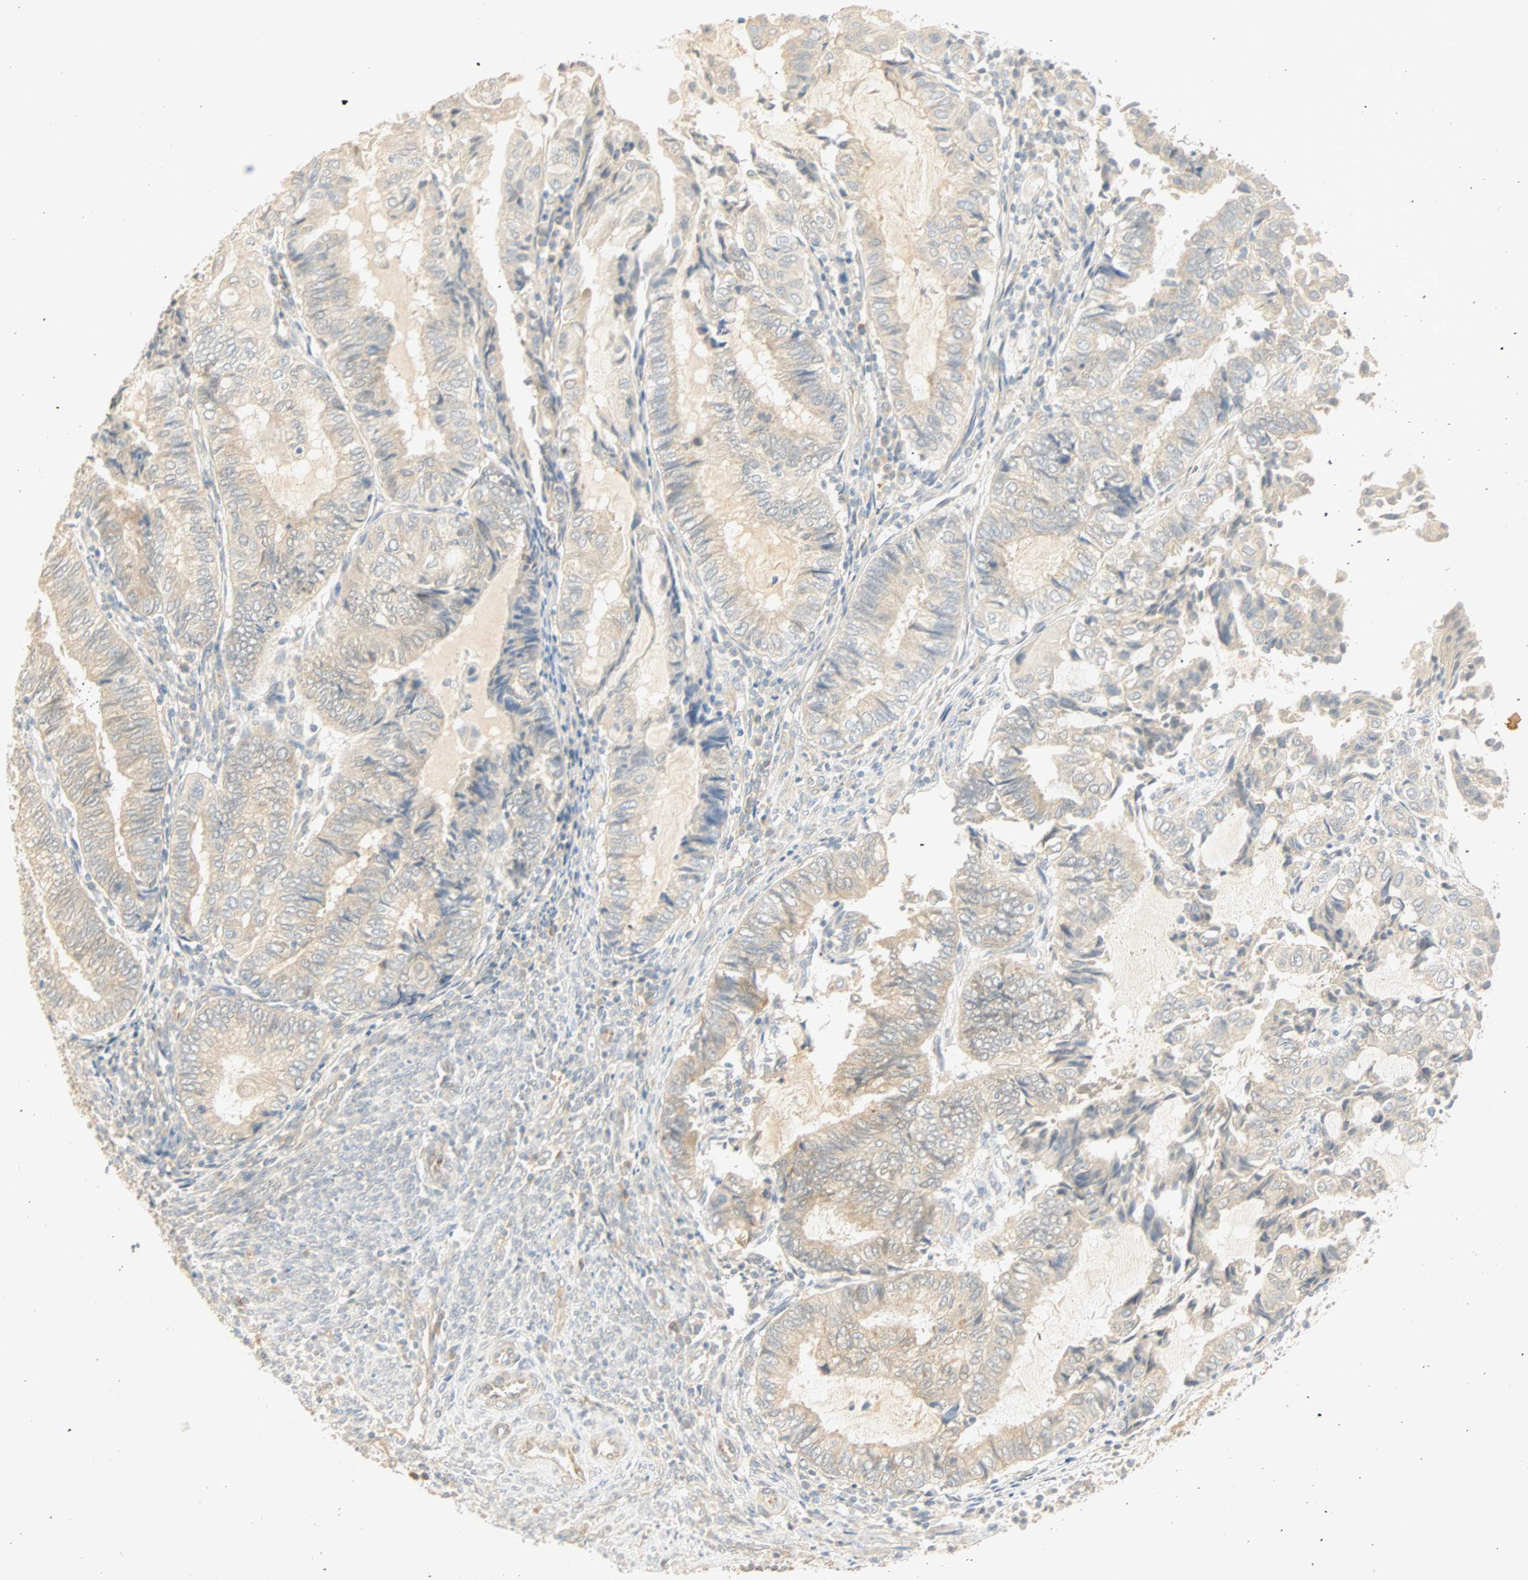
{"staining": {"intensity": "weak", "quantity": "<25%", "location": "cytoplasmic/membranous"}, "tissue": "endometrial cancer", "cell_type": "Tumor cells", "image_type": "cancer", "snomed": [{"axis": "morphology", "description": "Adenocarcinoma, NOS"}, {"axis": "topography", "description": "Uterus"}, {"axis": "topography", "description": "Endometrium"}], "caption": "An immunohistochemistry histopathology image of adenocarcinoma (endometrial) is shown. There is no staining in tumor cells of adenocarcinoma (endometrial). Nuclei are stained in blue.", "gene": "SELENBP1", "patient": {"sex": "female", "age": 70}}